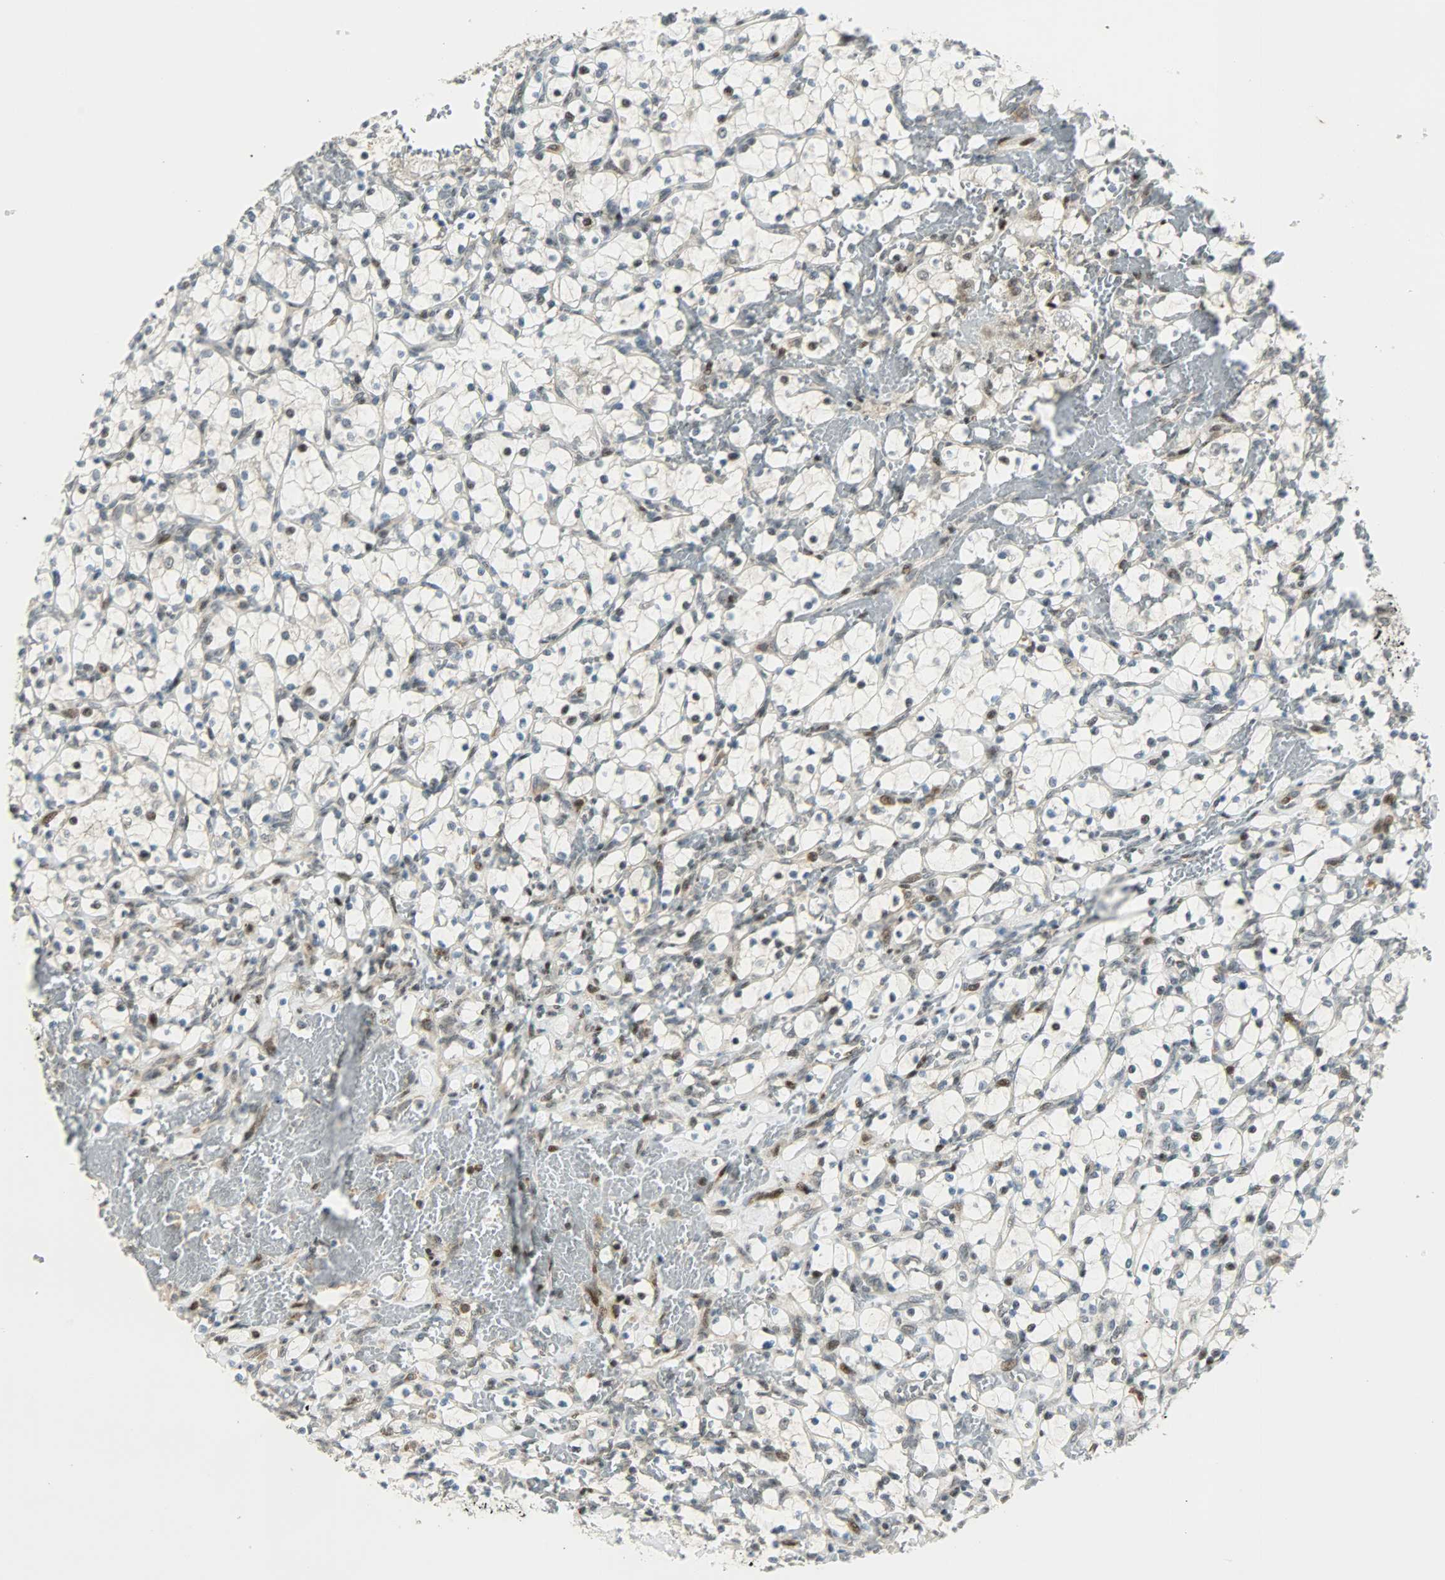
{"staining": {"intensity": "weak", "quantity": "25%-75%", "location": "nuclear"}, "tissue": "renal cancer", "cell_type": "Tumor cells", "image_type": "cancer", "snomed": [{"axis": "morphology", "description": "Adenocarcinoma, NOS"}, {"axis": "topography", "description": "Kidney"}], "caption": "A histopathology image of adenocarcinoma (renal) stained for a protein demonstrates weak nuclear brown staining in tumor cells.", "gene": "IL15", "patient": {"sex": "female", "age": 69}}